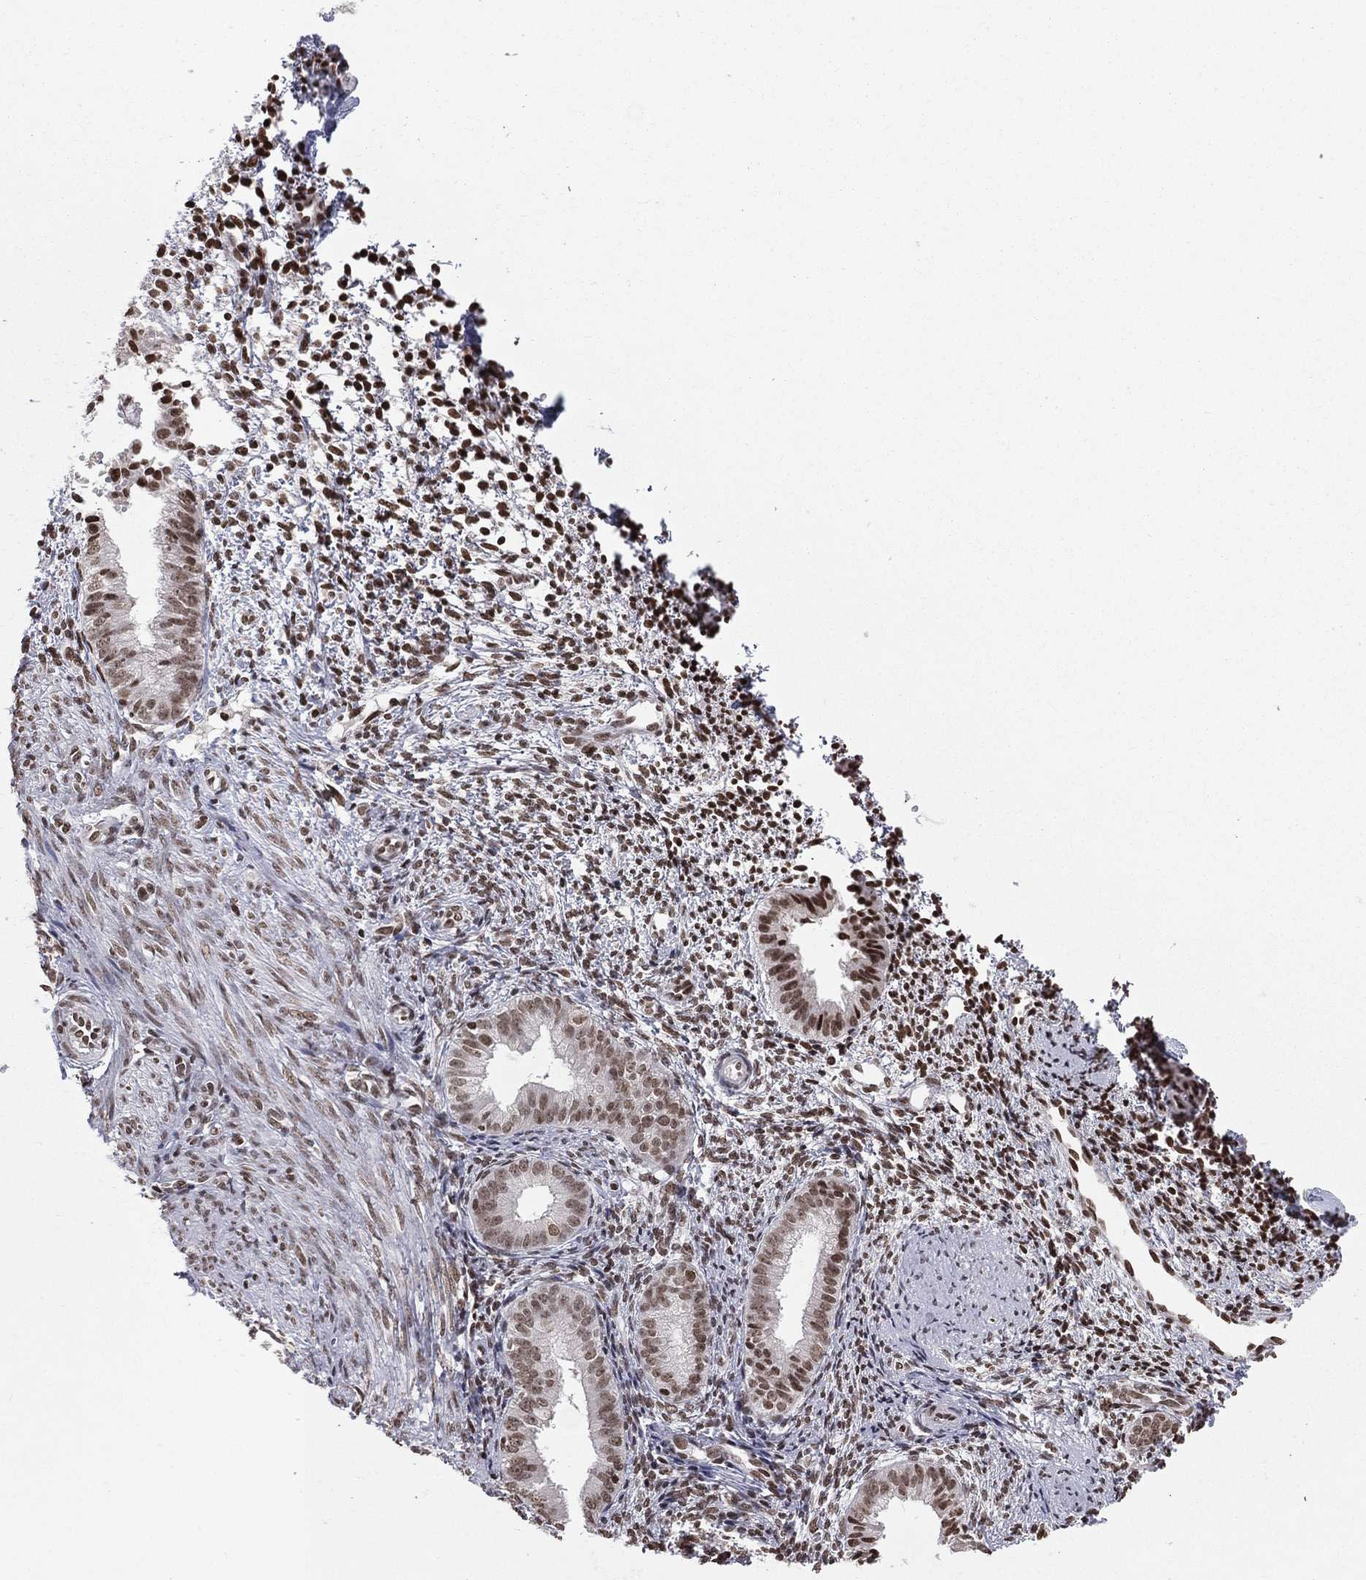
{"staining": {"intensity": "moderate", "quantity": ">75%", "location": "nuclear"}, "tissue": "endometrium", "cell_type": "Cells in endometrial stroma", "image_type": "normal", "snomed": [{"axis": "morphology", "description": "Normal tissue, NOS"}, {"axis": "topography", "description": "Endometrium"}], "caption": "Cells in endometrial stroma exhibit moderate nuclear staining in about >75% of cells in normal endometrium. The staining is performed using DAB brown chromogen to label protein expression. The nuclei are counter-stained blue using hematoxylin.", "gene": "RFX7", "patient": {"sex": "female", "age": 47}}